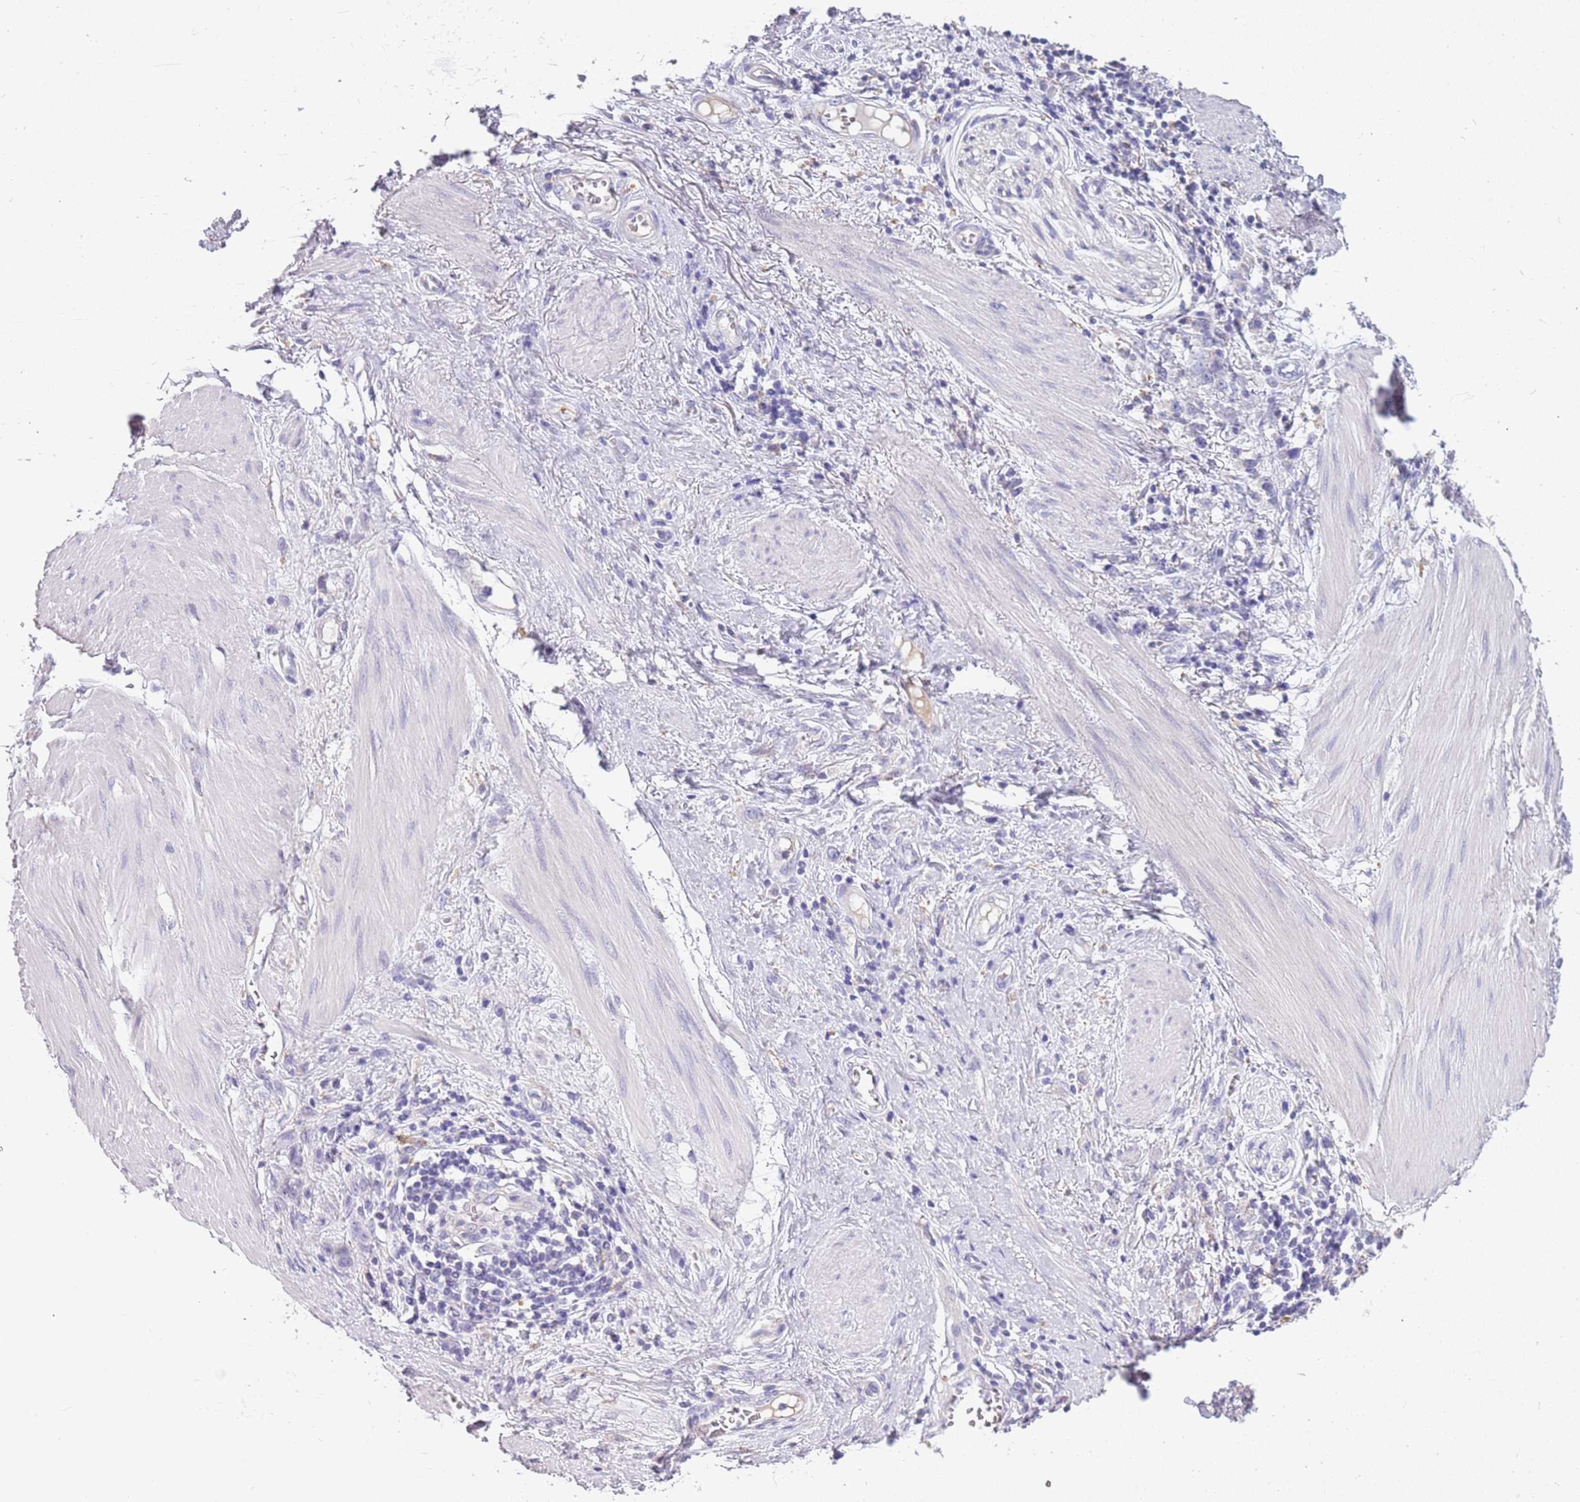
{"staining": {"intensity": "negative", "quantity": "none", "location": "none"}, "tissue": "stomach cancer", "cell_type": "Tumor cells", "image_type": "cancer", "snomed": [{"axis": "morphology", "description": "Adenocarcinoma, NOS"}, {"axis": "topography", "description": "Stomach"}], "caption": "Tumor cells are negative for protein expression in human stomach cancer (adenocarcinoma).", "gene": "RHCG", "patient": {"sex": "female", "age": 76}}